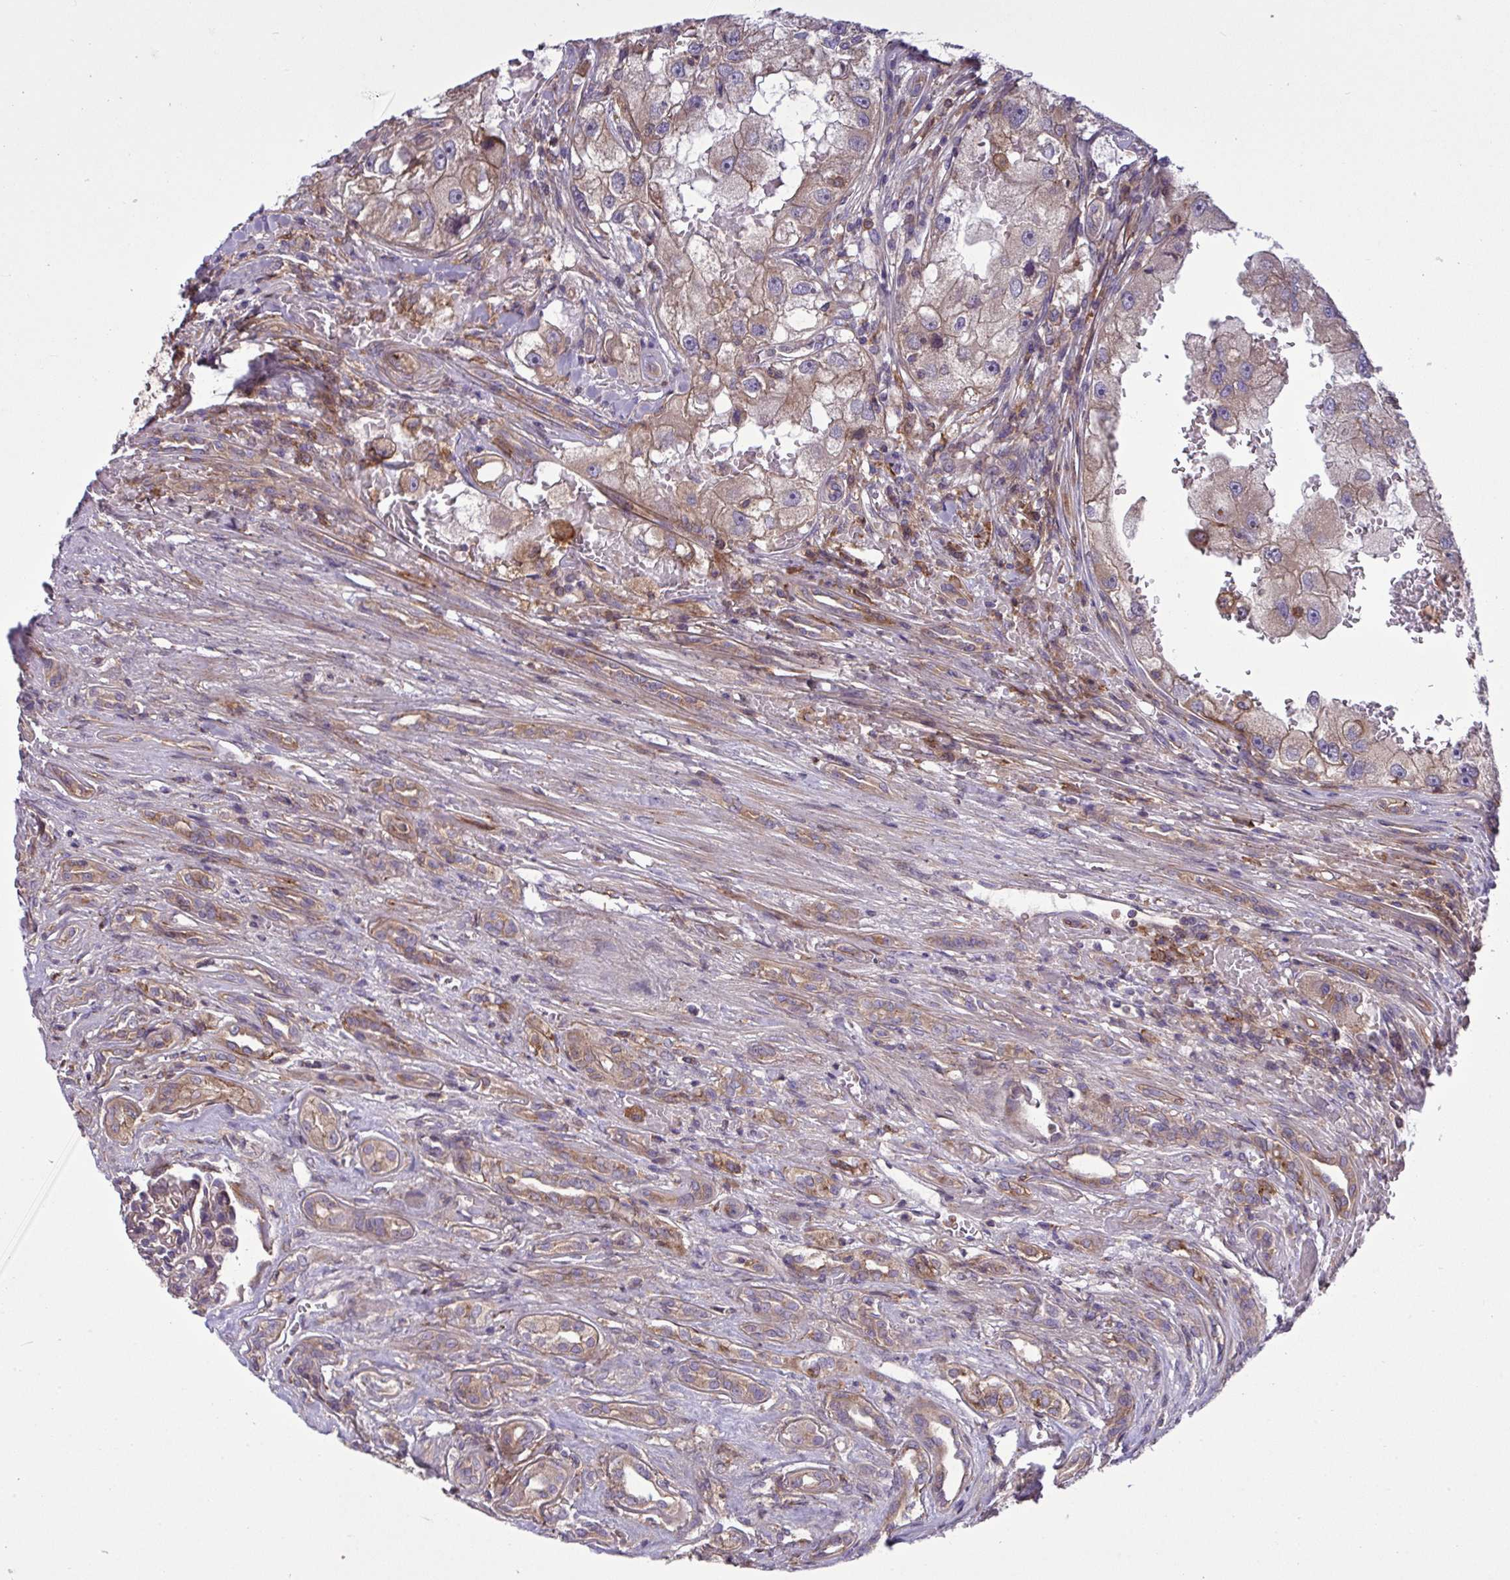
{"staining": {"intensity": "weak", "quantity": "25%-75%", "location": "cytoplasmic/membranous"}, "tissue": "renal cancer", "cell_type": "Tumor cells", "image_type": "cancer", "snomed": [{"axis": "morphology", "description": "Adenocarcinoma, NOS"}, {"axis": "topography", "description": "Kidney"}], "caption": "Brown immunohistochemical staining in renal adenocarcinoma reveals weak cytoplasmic/membranous staining in approximately 25%-75% of tumor cells. Nuclei are stained in blue.", "gene": "GRB14", "patient": {"sex": "male", "age": 63}}